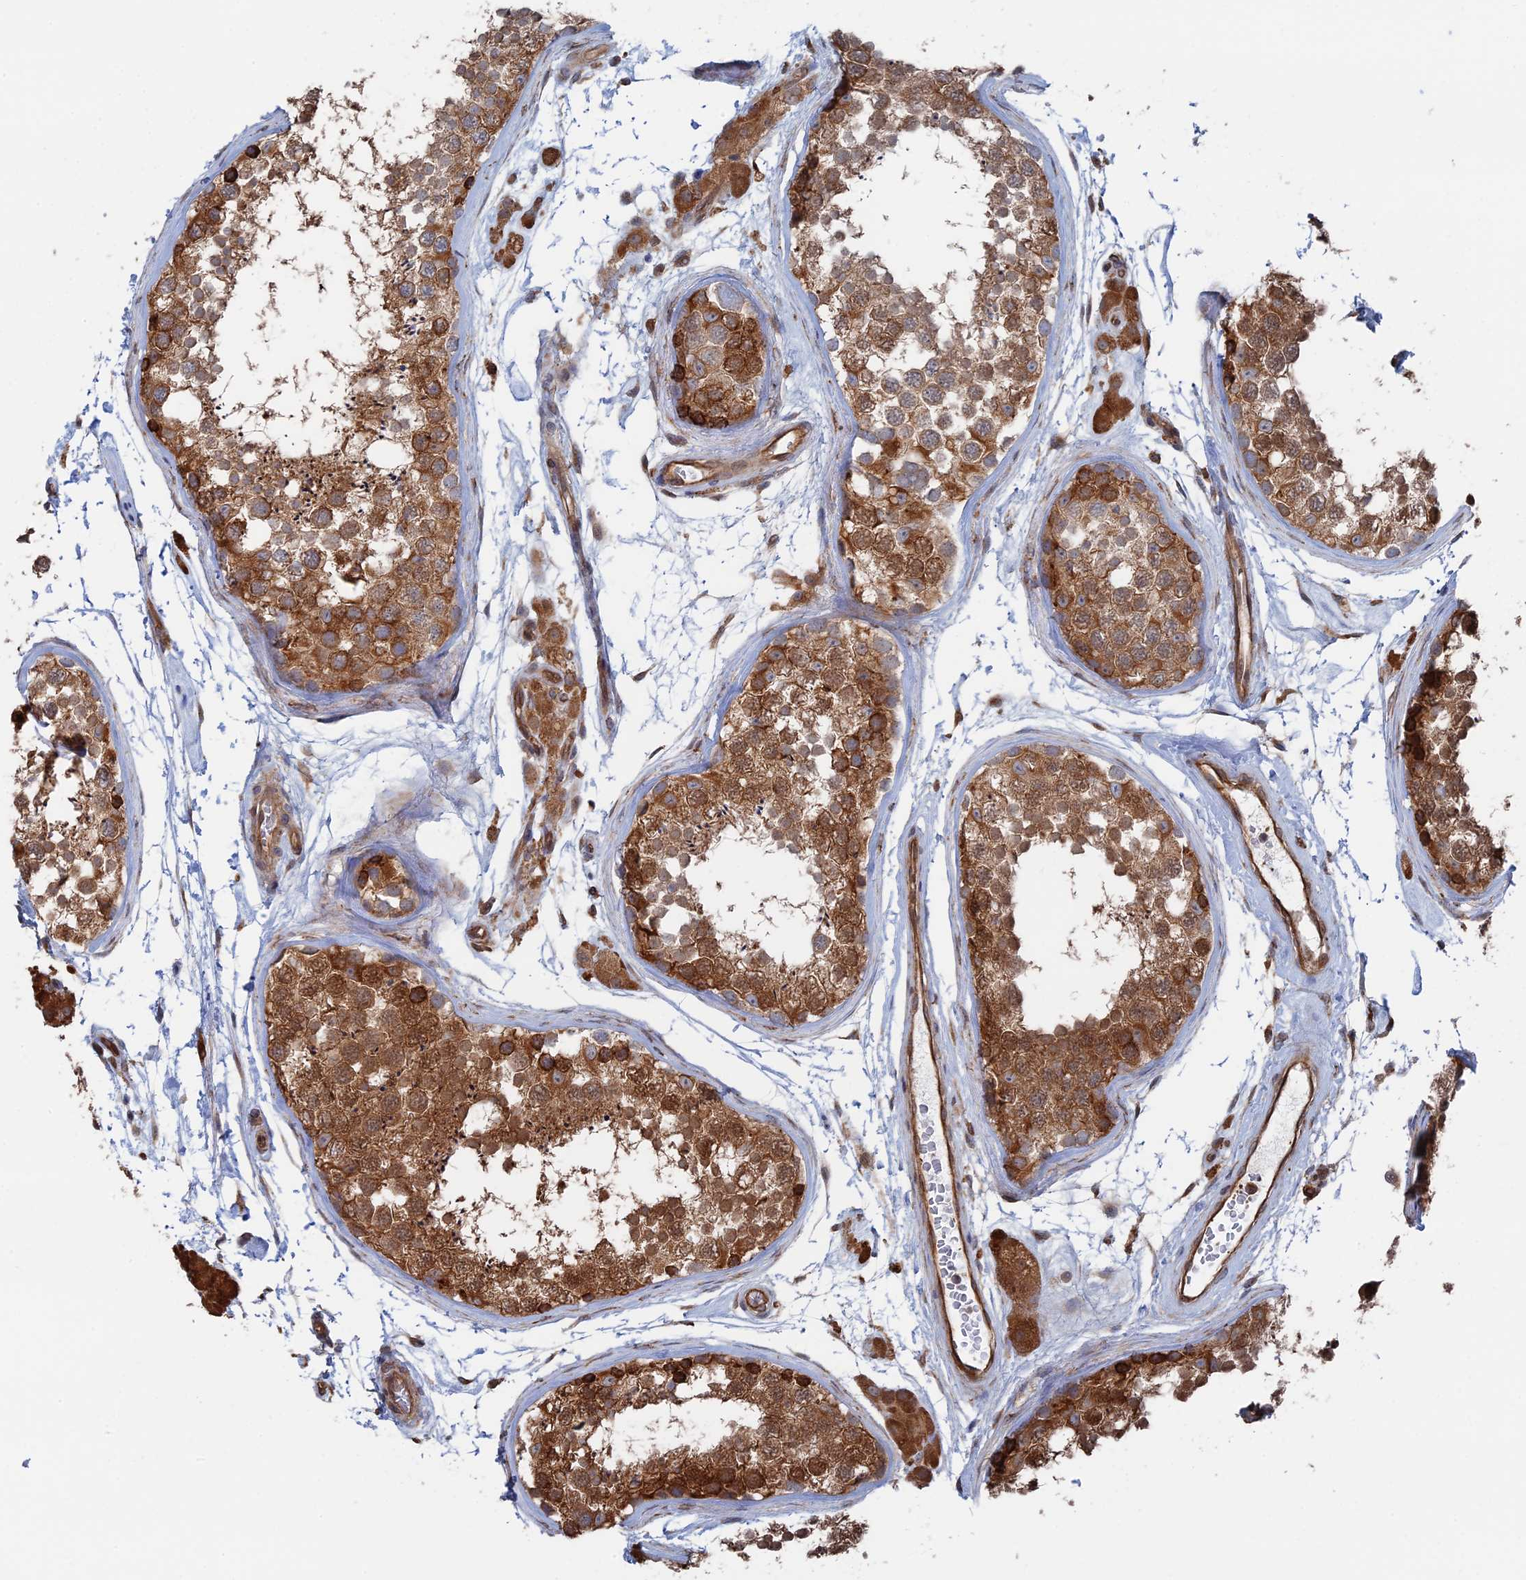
{"staining": {"intensity": "moderate", "quantity": ">75%", "location": "cytoplasmic/membranous"}, "tissue": "testis", "cell_type": "Cells in seminiferous ducts", "image_type": "normal", "snomed": [{"axis": "morphology", "description": "Normal tissue, NOS"}, {"axis": "topography", "description": "Testis"}], "caption": "Testis stained for a protein (brown) reveals moderate cytoplasmic/membranous positive expression in about >75% of cells in seminiferous ducts.", "gene": "BPIFB6", "patient": {"sex": "male", "age": 56}}